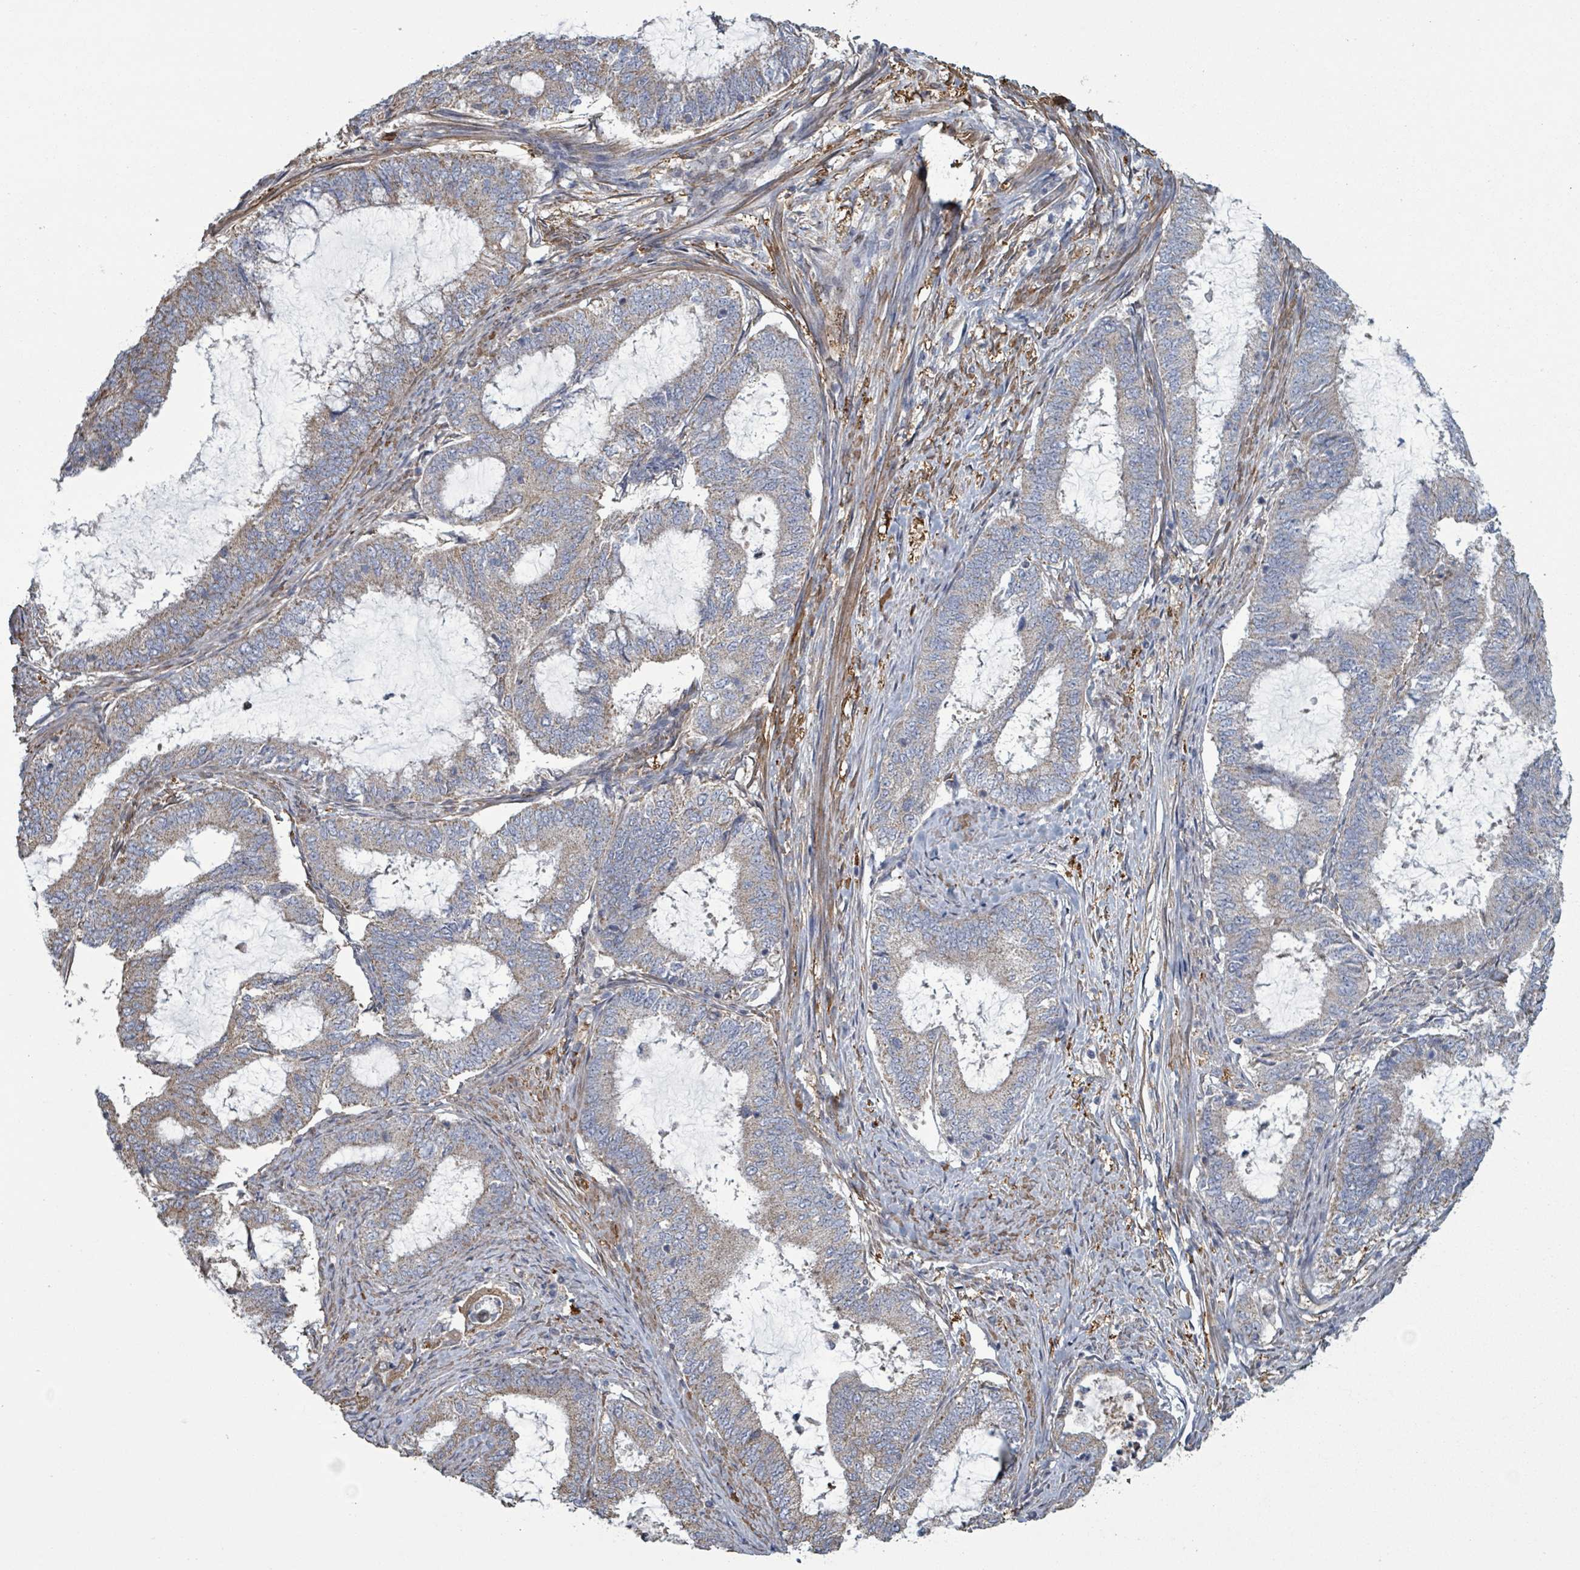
{"staining": {"intensity": "weak", "quantity": "25%-75%", "location": "cytoplasmic/membranous"}, "tissue": "endometrial cancer", "cell_type": "Tumor cells", "image_type": "cancer", "snomed": [{"axis": "morphology", "description": "Adenocarcinoma, NOS"}, {"axis": "topography", "description": "Endometrium"}], "caption": "Endometrial cancer (adenocarcinoma) was stained to show a protein in brown. There is low levels of weak cytoplasmic/membranous positivity in approximately 25%-75% of tumor cells.", "gene": "ADCK1", "patient": {"sex": "female", "age": 51}}